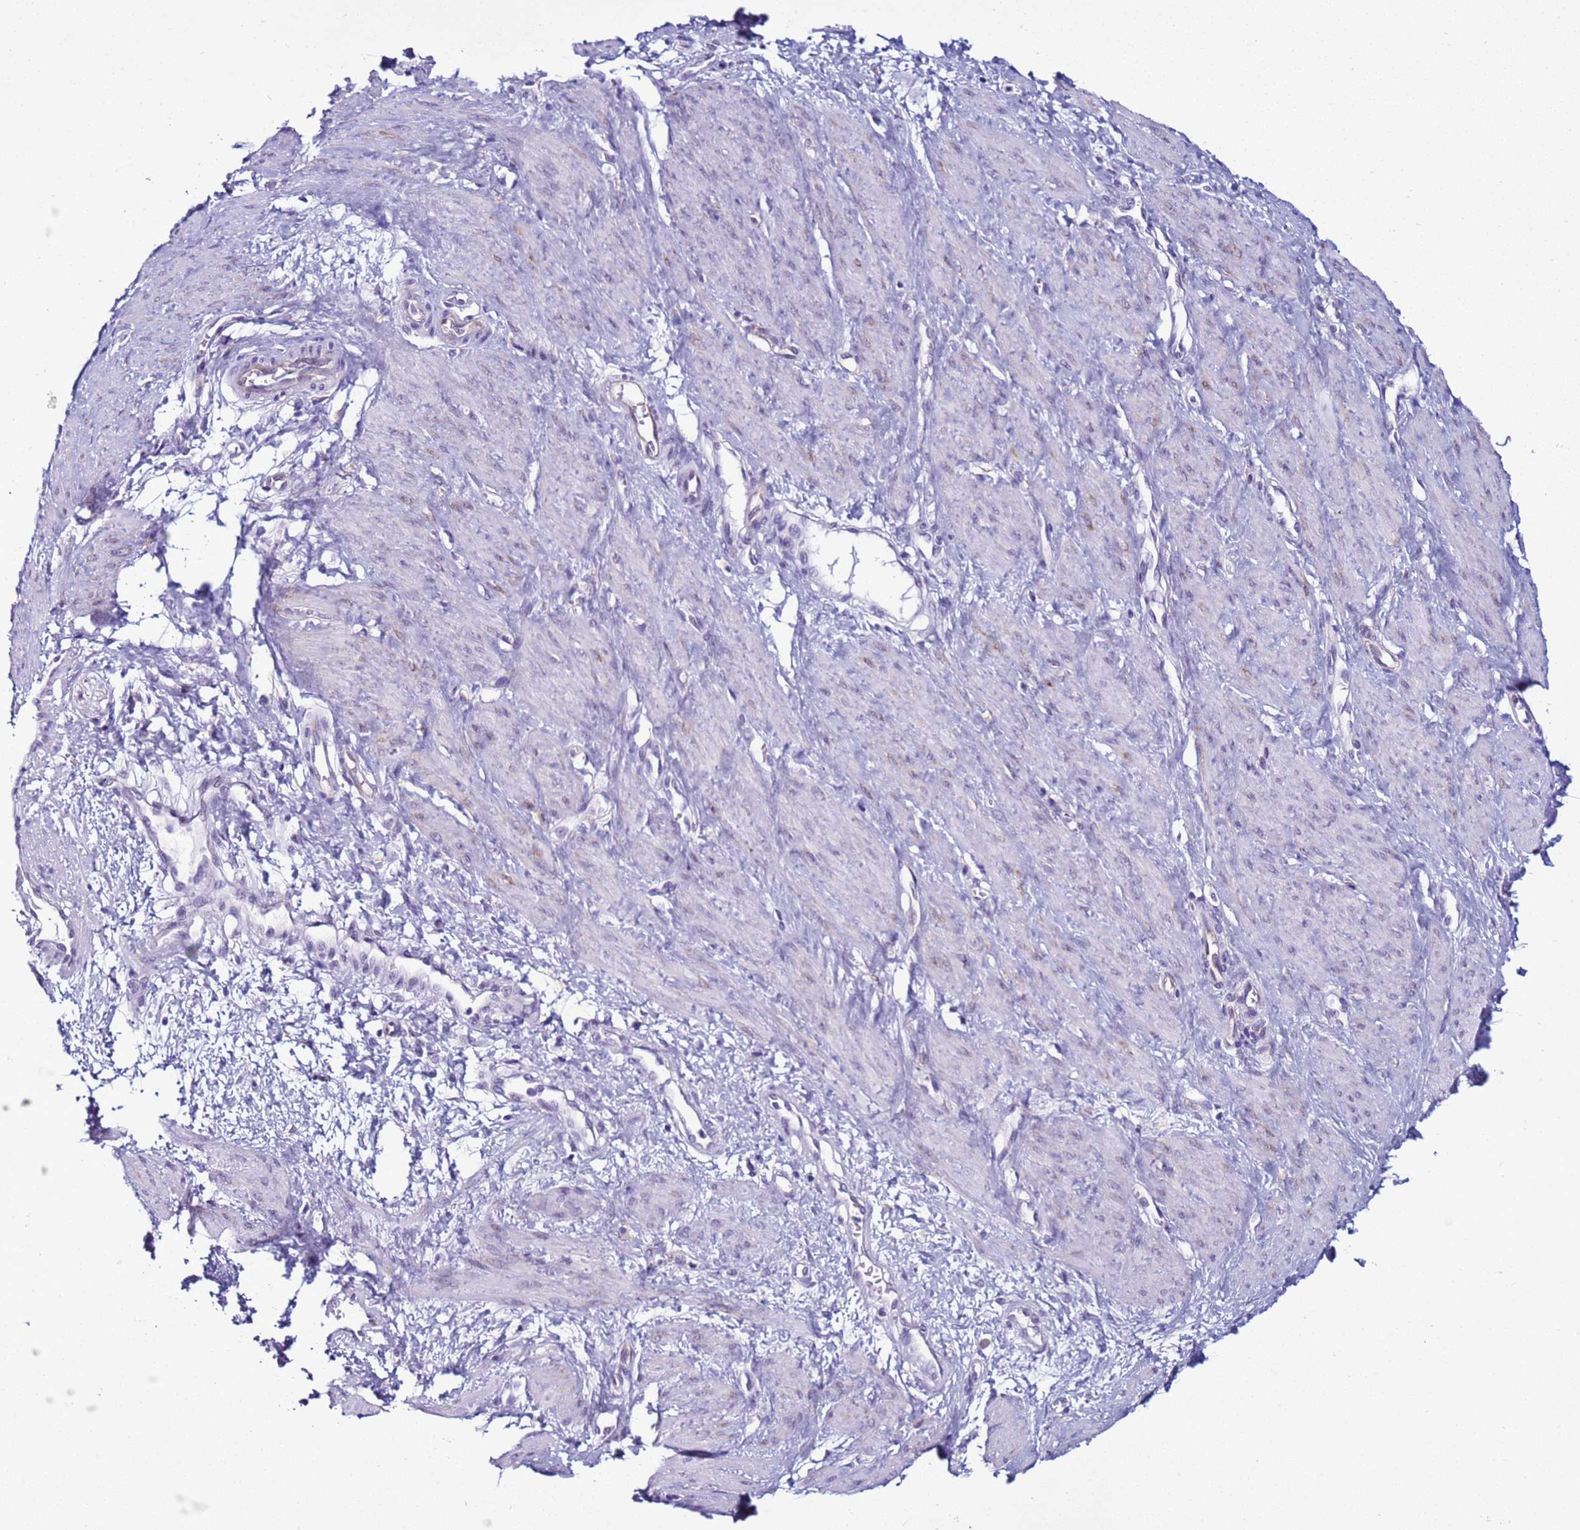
{"staining": {"intensity": "negative", "quantity": "none", "location": "none"}, "tissue": "smooth muscle", "cell_type": "Smooth muscle cells", "image_type": "normal", "snomed": [{"axis": "morphology", "description": "Normal tissue, NOS"}, {"axis": "topography", "description": "Smooth muscle"}, {"axis": "topography", "description": "Uterus"}], "caption": "Immunohistochemical staining of unremarkable human smooth muscle shows no significant staining in smooth muscle cells. (Brightfield microscopy of DAB (3,3'-diaminobenzidine) immunohistochemistry (IHC) at high magnification).", "gene": "LRRC10B", "patient": {"sex": "female", "age": 39}}